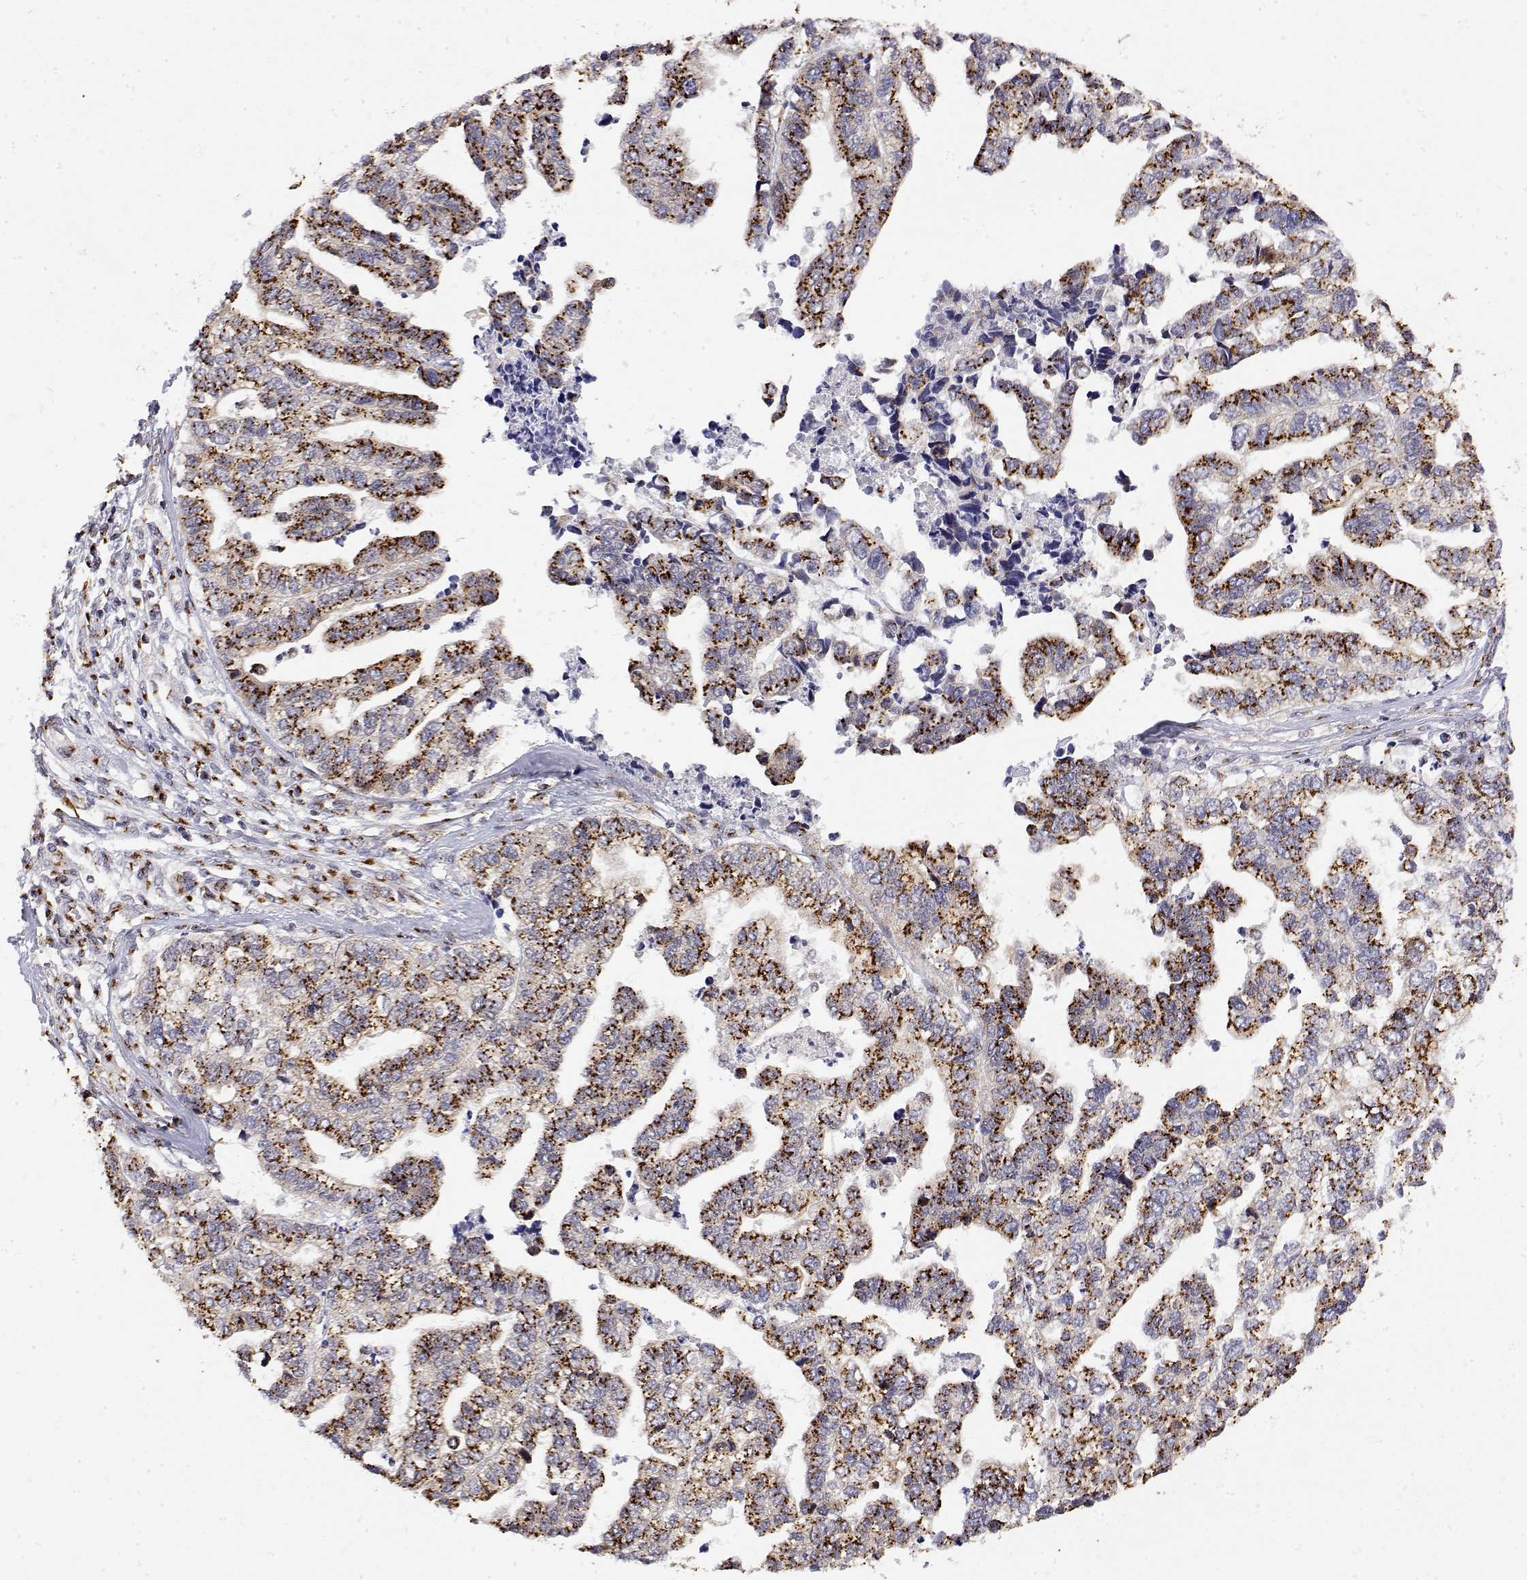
{"staining": {"intensity": "strong", "quantity": ">75%", "location": "cytoplasmic/membranous"}, "tissue": "stomach cancer", "cell_type": "Tumor cells", "image_type": "cancer", "snomed": [{"axis": "morphology", "description": "Adenocarcinoma, NOS"}, {"axis": "topography", "description": "Stomach, upper"}], "caption": "The immunohistochemical stain shows strong cytoplasmic/membranous expression in tumor cells of stomach adenocarcinoma tissue.", "gene": "YIPF3", "patient": {"sex": "female", "age": 67}}